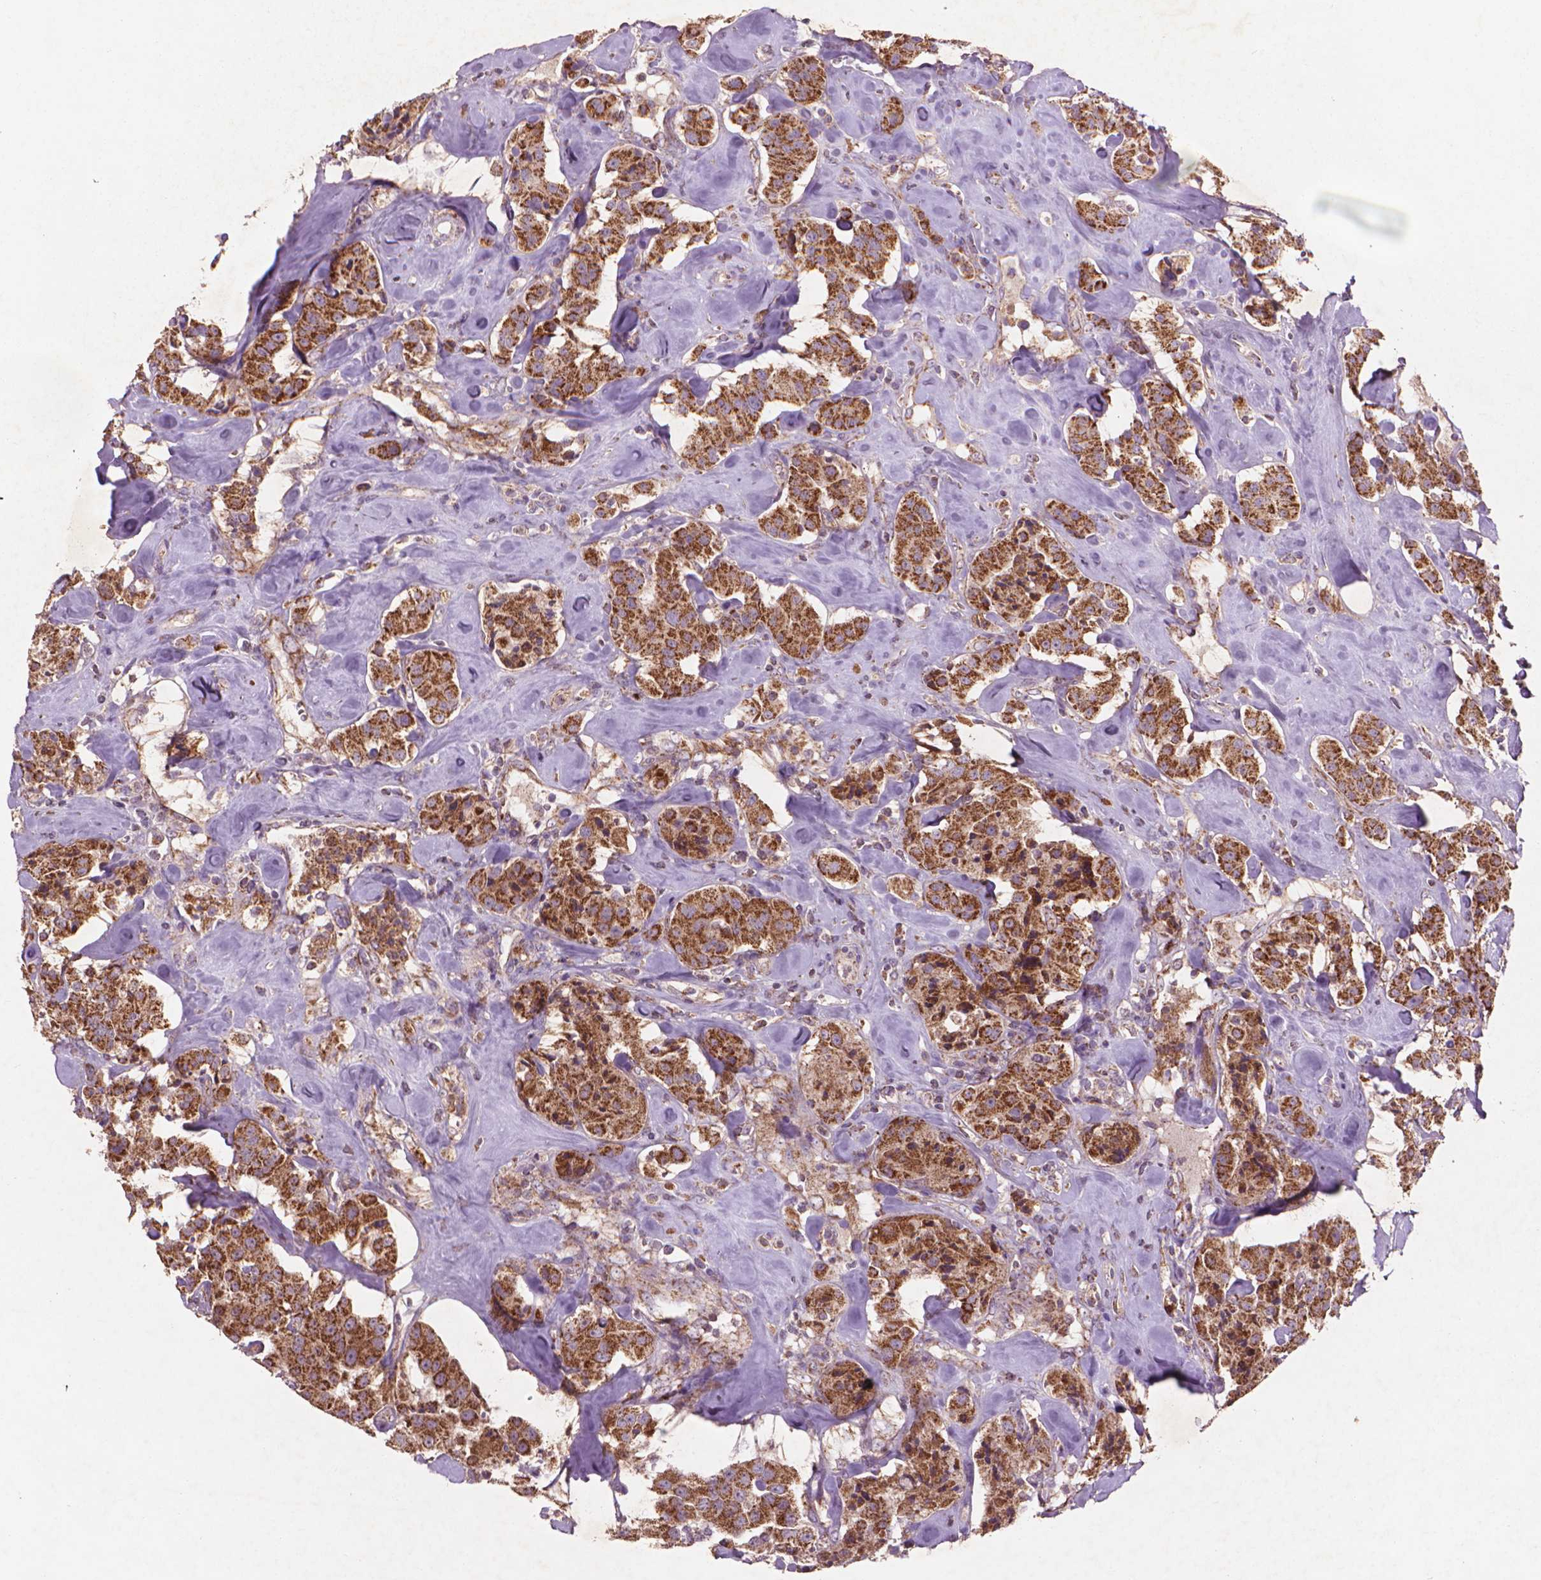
{"staining": {"intensity": "strong", "quantity": ">75%", "location": "cytoplasmic/membranous"}, "tissue": "carcinoid", "cell_type": "Tumor cells", "image_type": "cancer", "snomed": [{"axis": "morphology", "description": "Carcinoid, malignant, NOS"}, {"axis": "topography", "description": "Pancreas"}], "caption": "Carcinoid (malignant) tissue exhibits strong cytoplasmic/membranous positivity in approximately >75% of tumor cells", "gene": "NLRX1", "patient": {"sex": "male", "age": 41}}